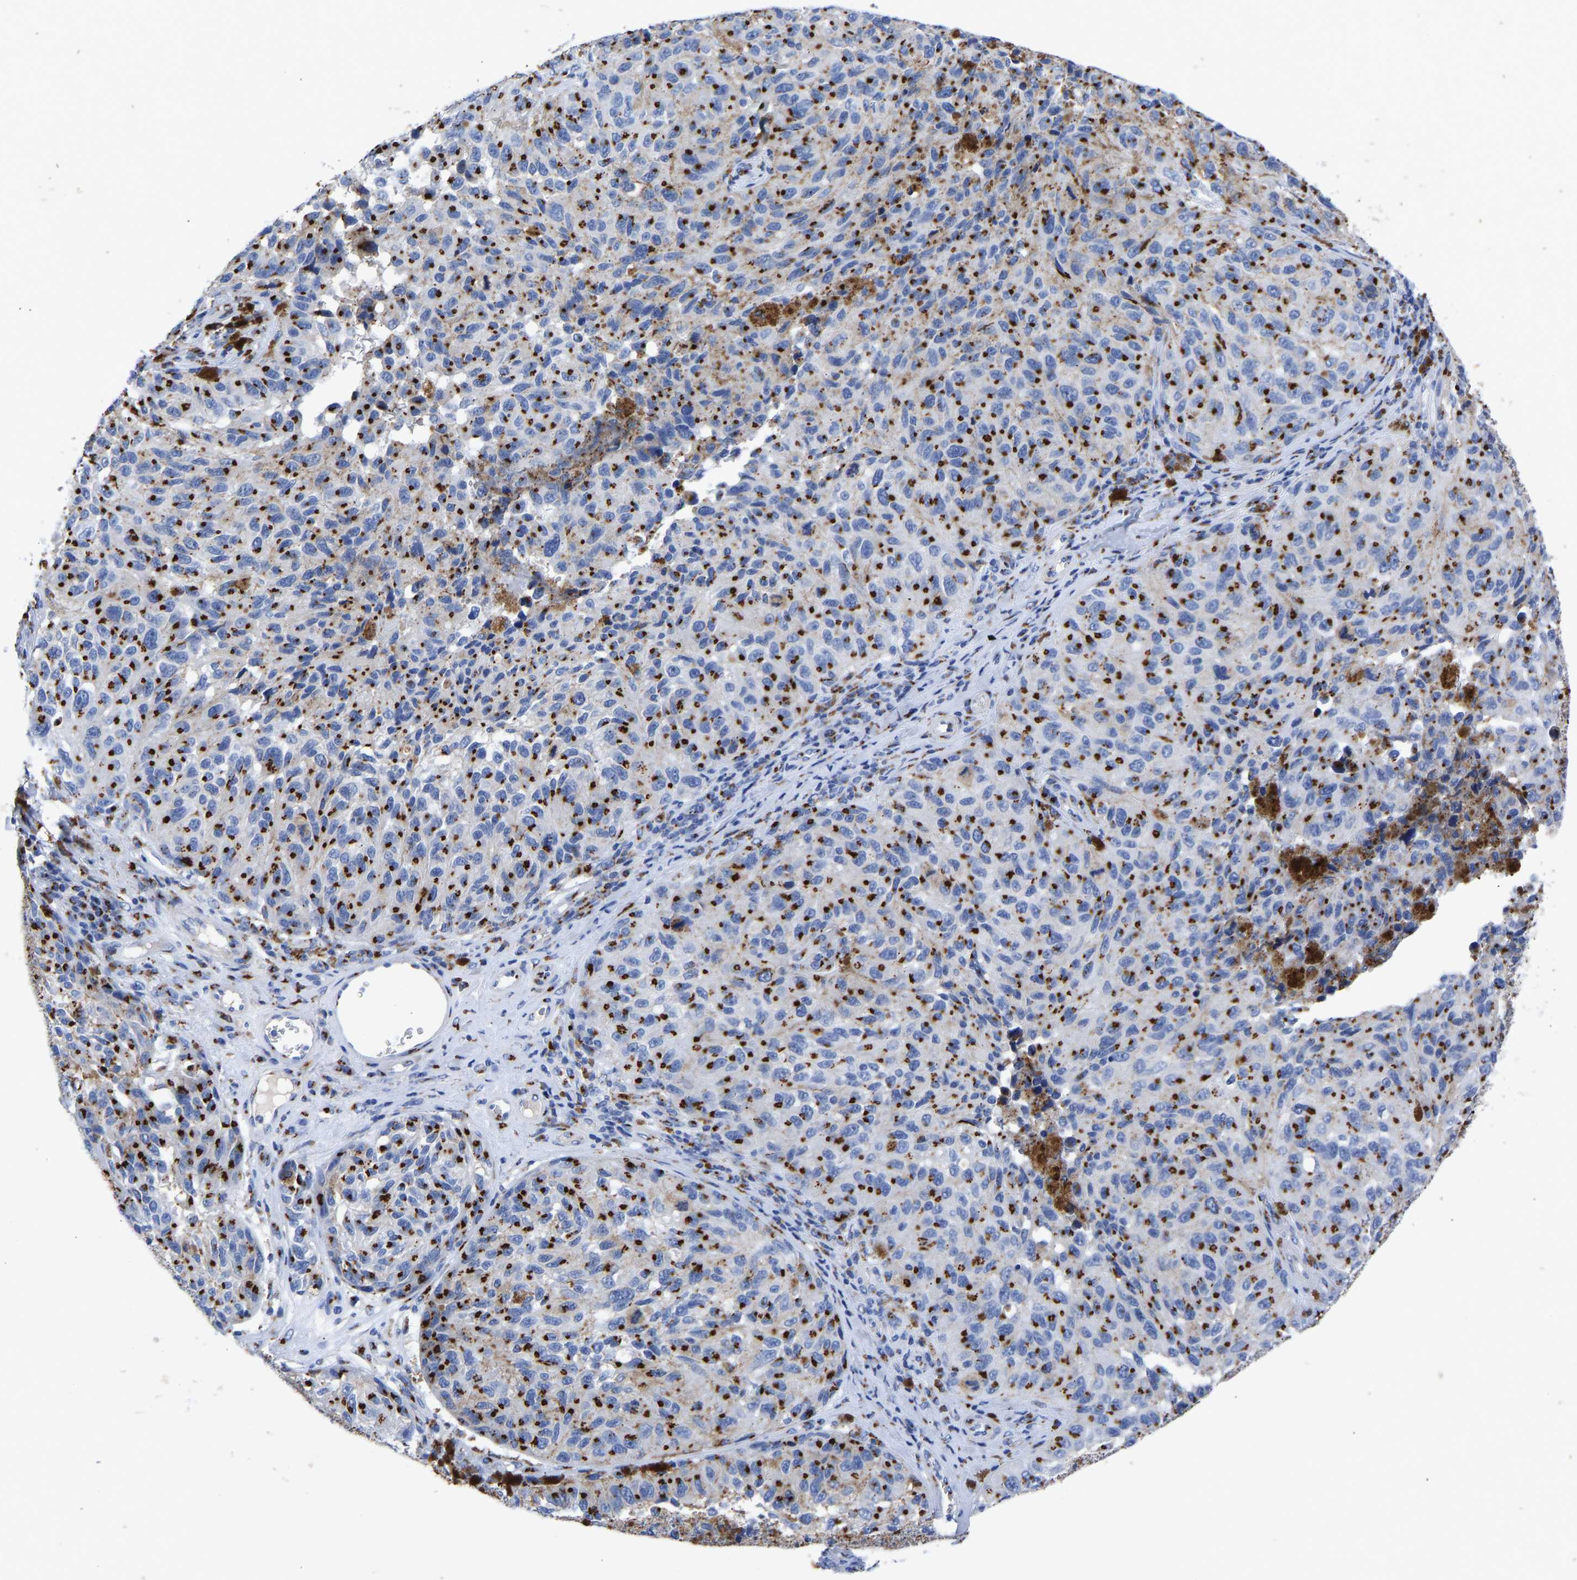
{"staining": {"intensity": "strong", "quantity": ">75%", "location": "cytoplasmic/membranous"}, "tissue": "melanoma", "cell_type": "Tumor cells", "image_type": "cancer", "snomed": [{"axis": "morphology", "description": "Malignant melanoma, NOS"}, {"axis": "topography", "description": "Skin"}], "caption": "Protein expression analysis of human malignant melanoma reveals strong cytoplasmic/membranous staining in about >75% of tumor cells. Nuclei are stained in blue.", "gene": "TMEM87A", "patient": {"sex": "female", "age": 73}}